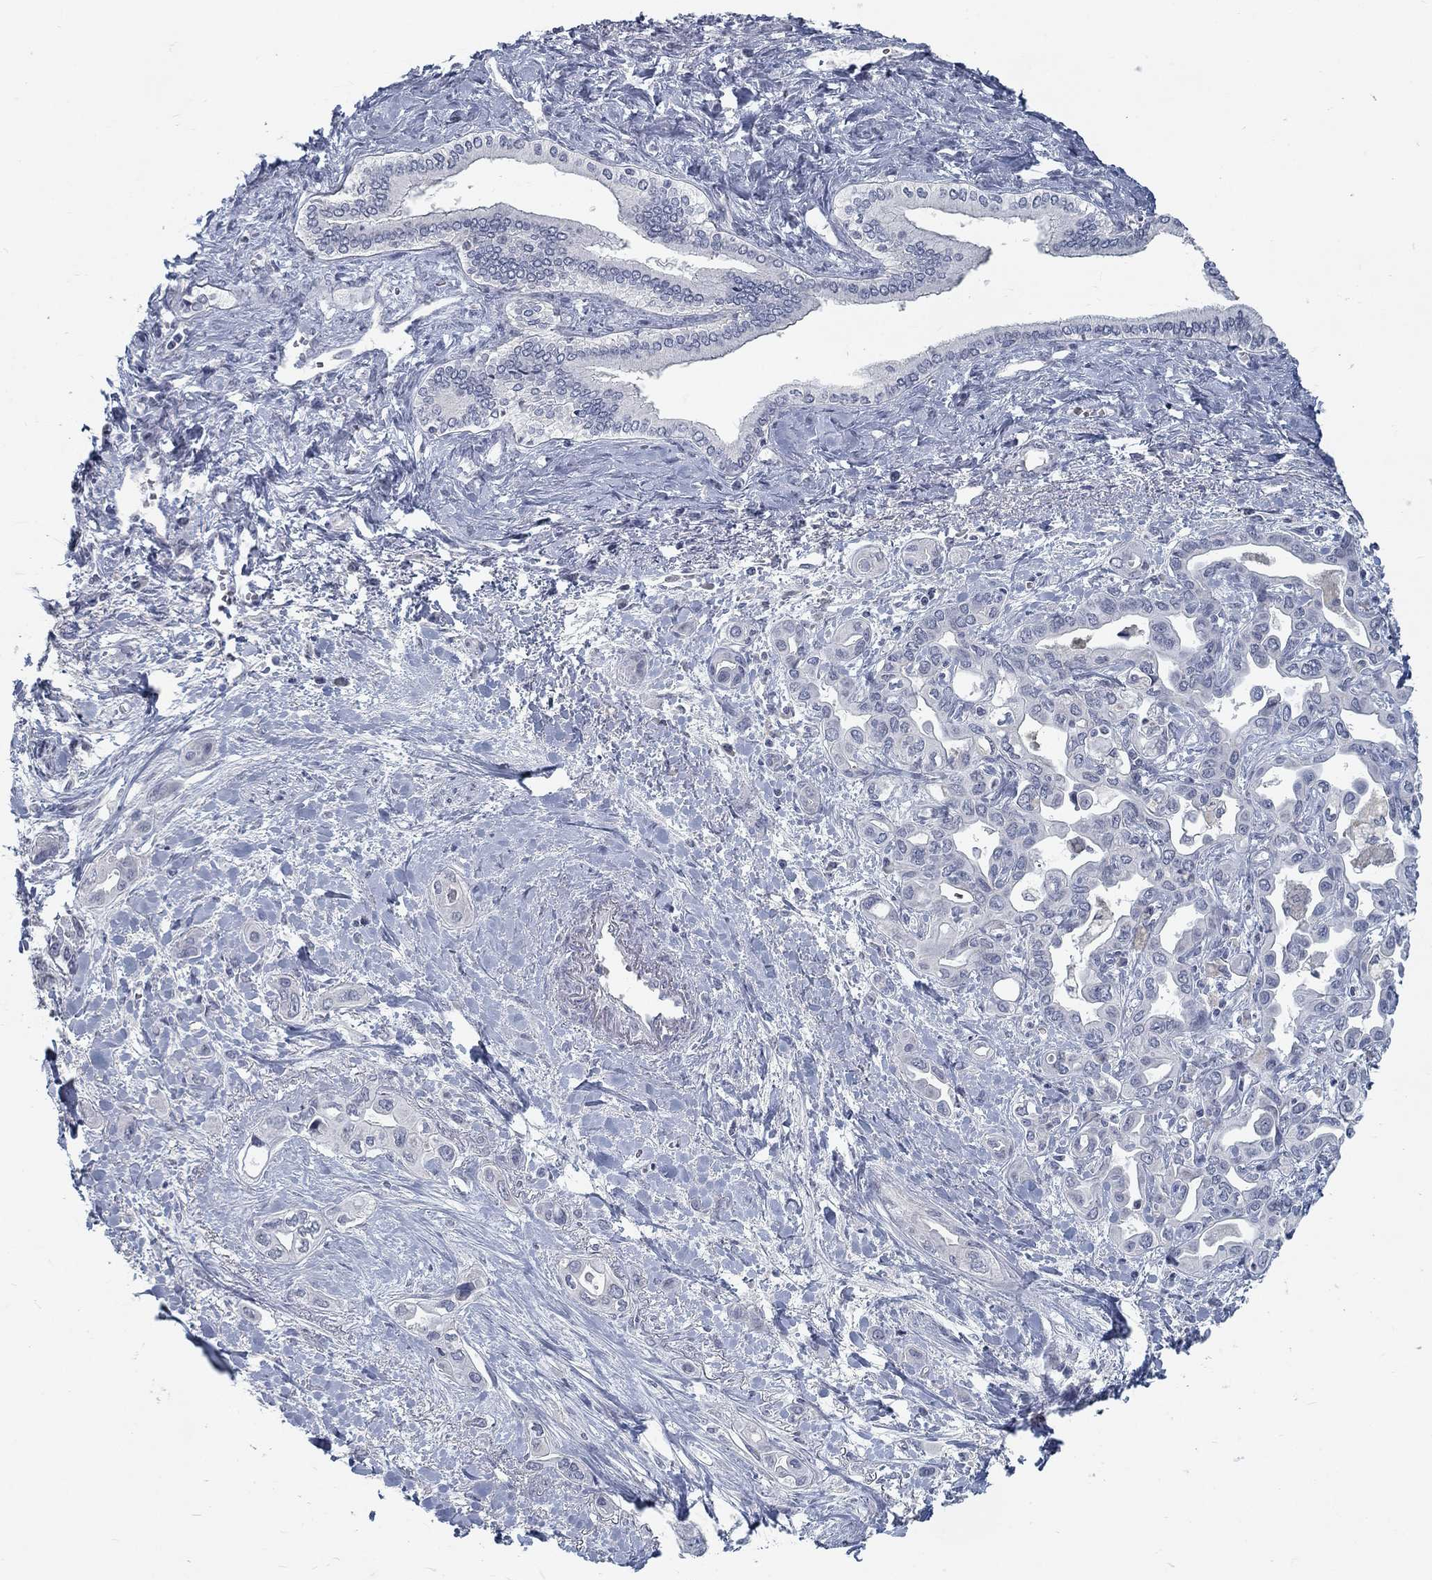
{"staining": {"intensity": "negative", "quantity": "none", "location": "none"}, "tissue": "liver cancer", "cell_type": "Tumor cells", "image_type": "cancer", "snomed": [{"axis": "morphology", "description": "Cholangiocarcinoma"}, {"axis": "topography", "description": "Liver"}], "caption": "Tumor cells show no significant protein expression in liver cholangiocarcinoma.", "gene": "ATP1A3", "patient": {"sex": "female", "age": 64}}